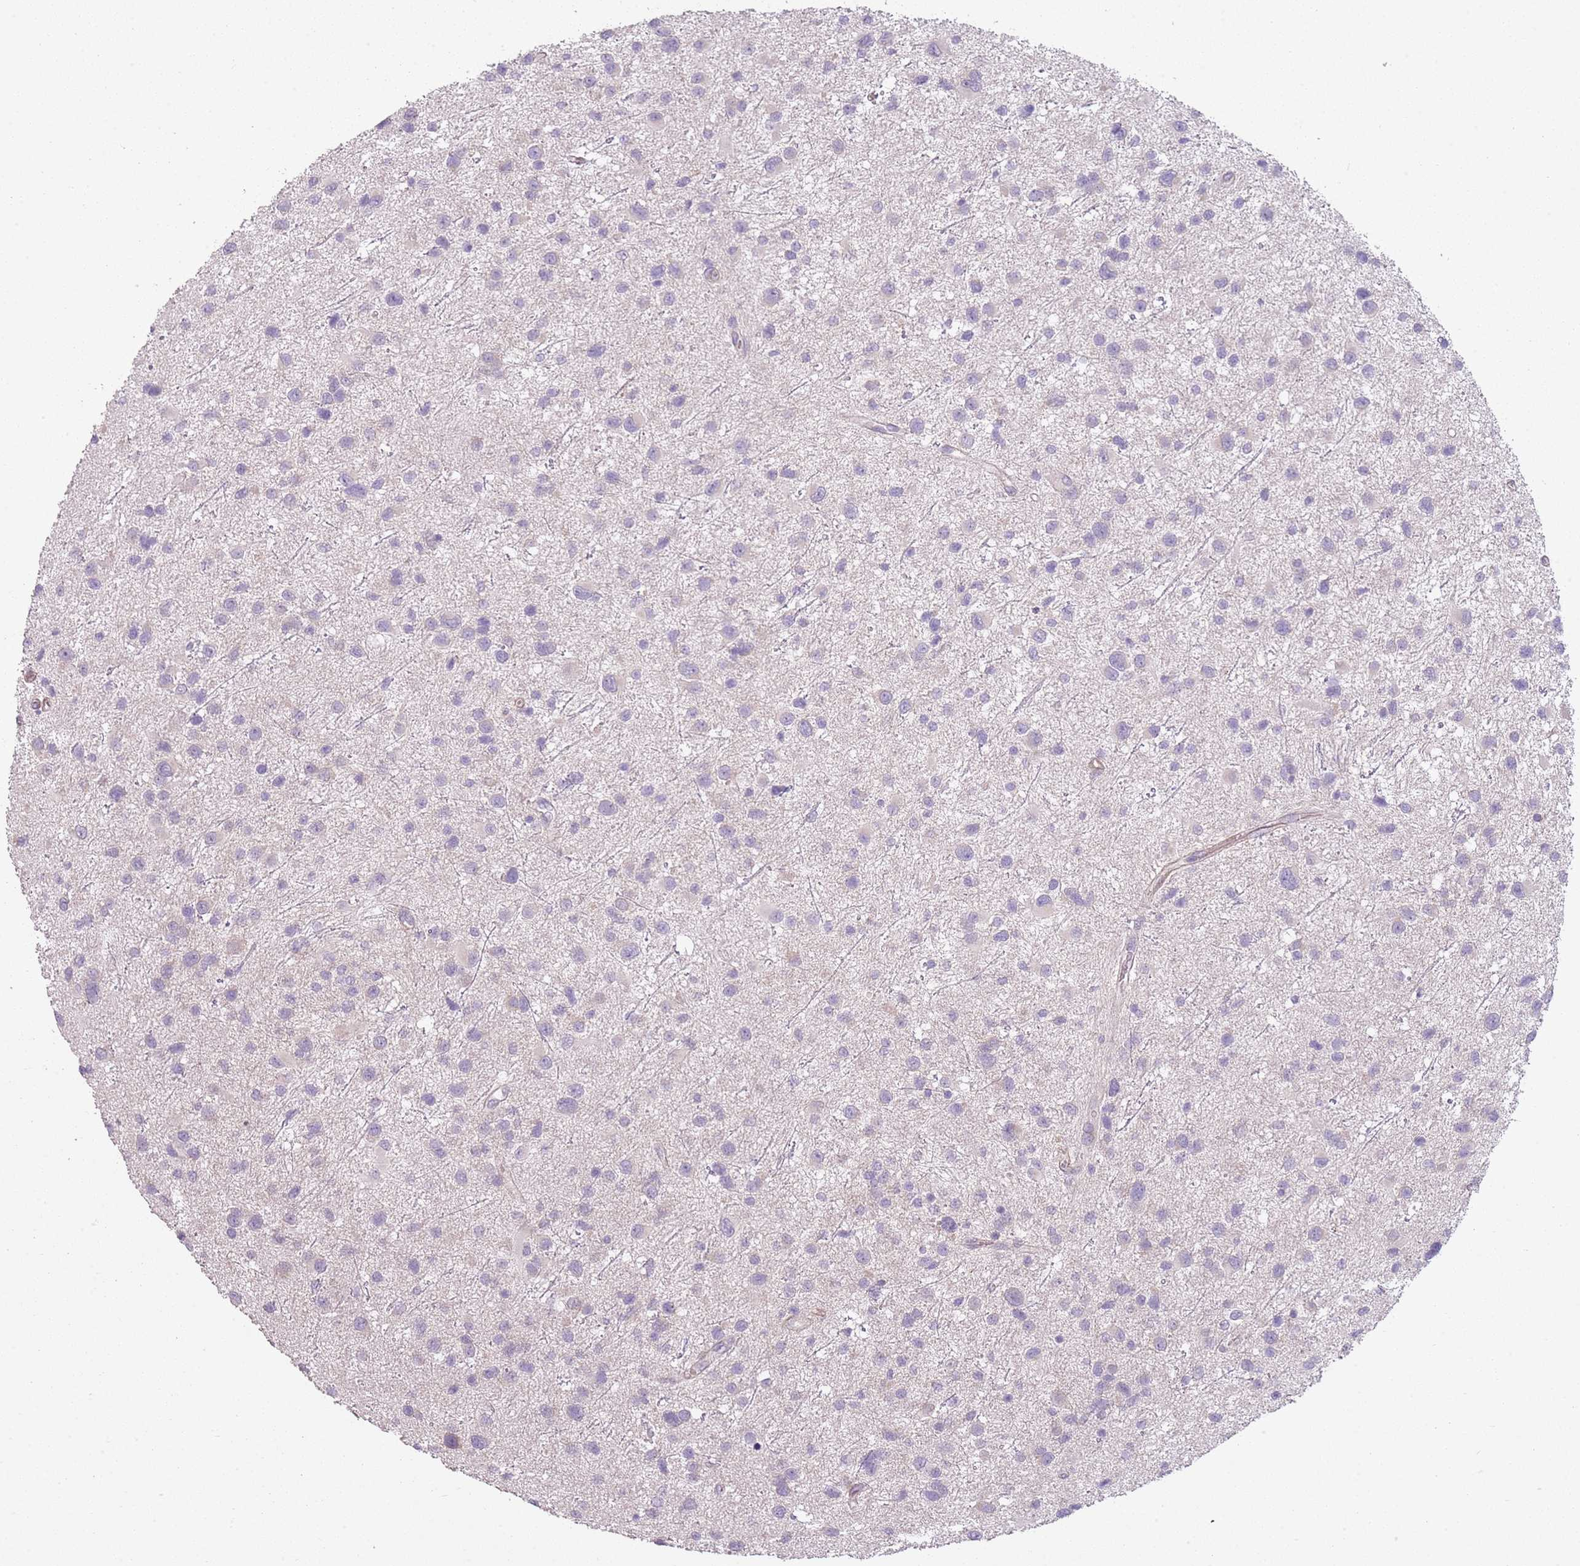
{"staining": {"intensity": "negative", "quantity": "none", "location": "none"}, "tissue": "glioma", "cell_type": "Tumor cells", "image_type": "cancer", "snomed": [{"axis": "morphology", "description": "Glioma, malignant, Low grade"}, {"axis": "topography", "description": "Brain"}], "caption": "Tumor cells are negative for protein expression in human glioma. (Immunohistochemistry, brightfield microscopy, high magnification).", "gene": "ZNF583", "patient": {"sex": "female", "age": 32}}